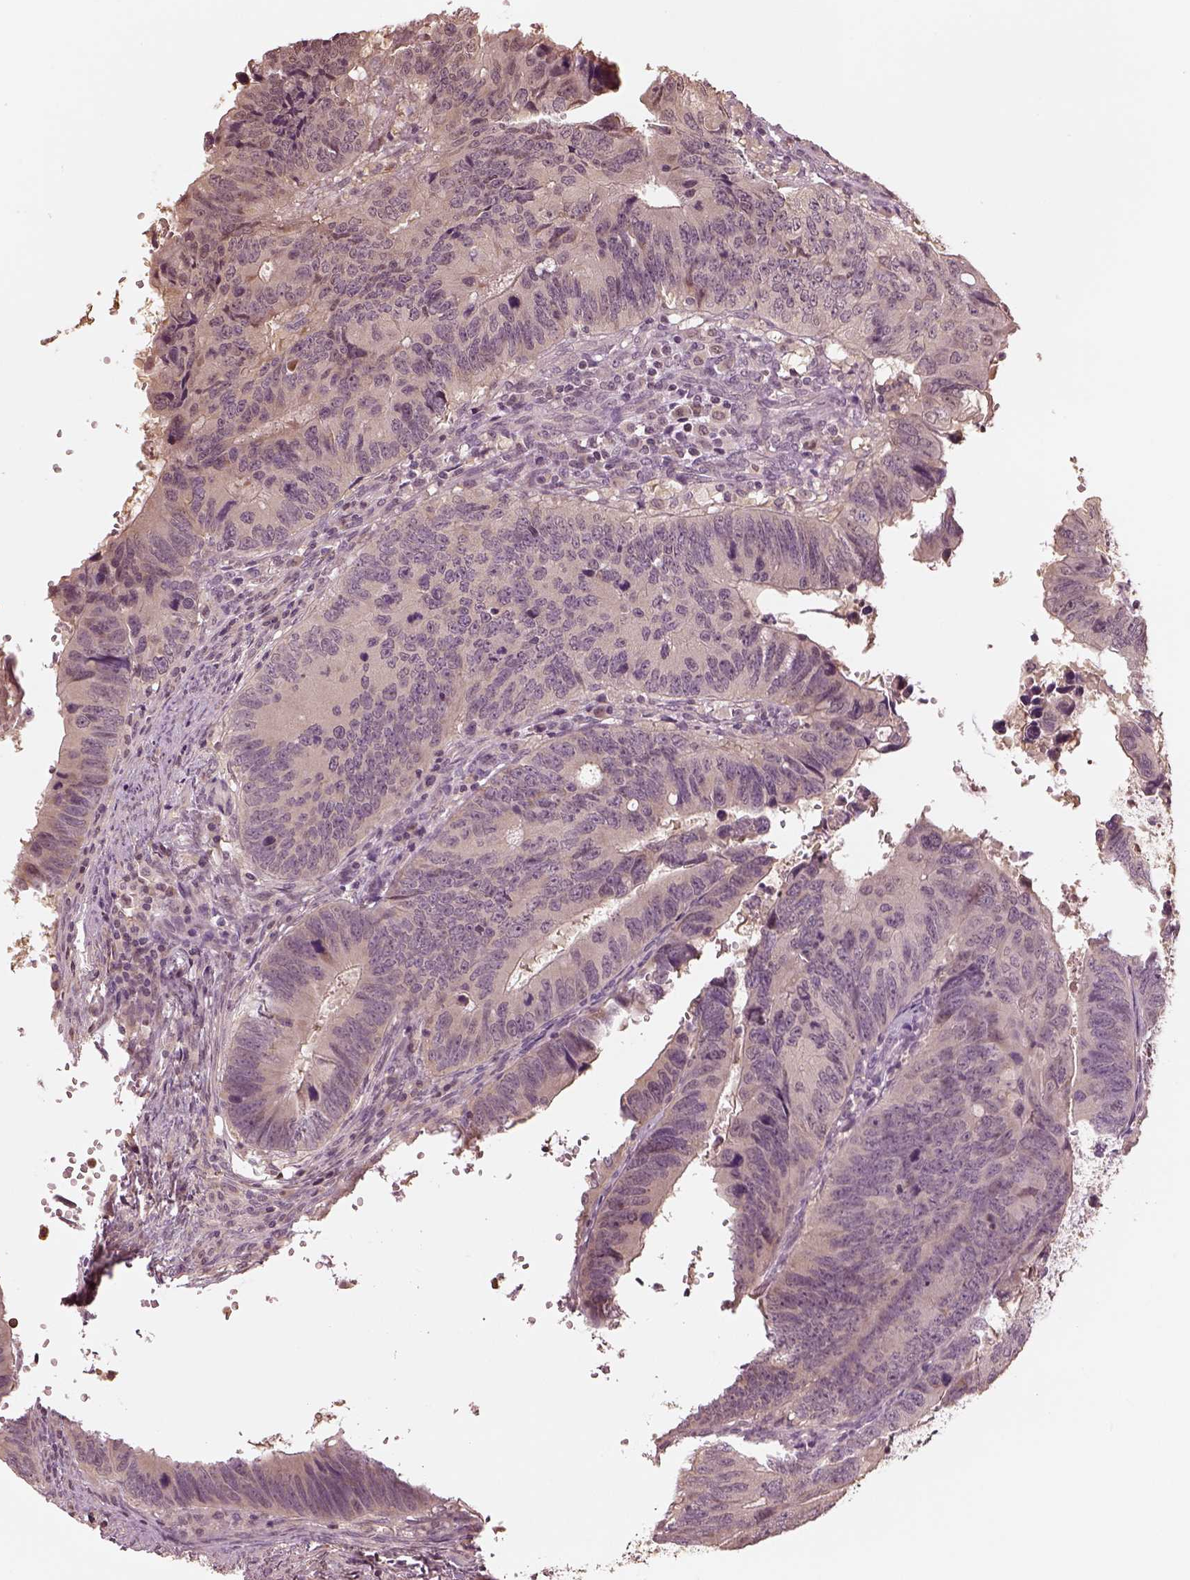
{"staining": {"intensity": "negative", "quantity": "none", "location": "none"}, "tissue": "colorectal cancer", "cell_type": "Tumor cells", "image_type": "cancer", "snomed": [{"axis": "morphology", "description": "Adenocarcinoma, NOS"}, {"axis": "topography", "description": "Colon"}], "caption": "There is no significant positivity in tumor cells of colorectal cancer (adenocarcinoma).", "gene": "CRB1", "patient": {"sex": "female", "age": 82}}